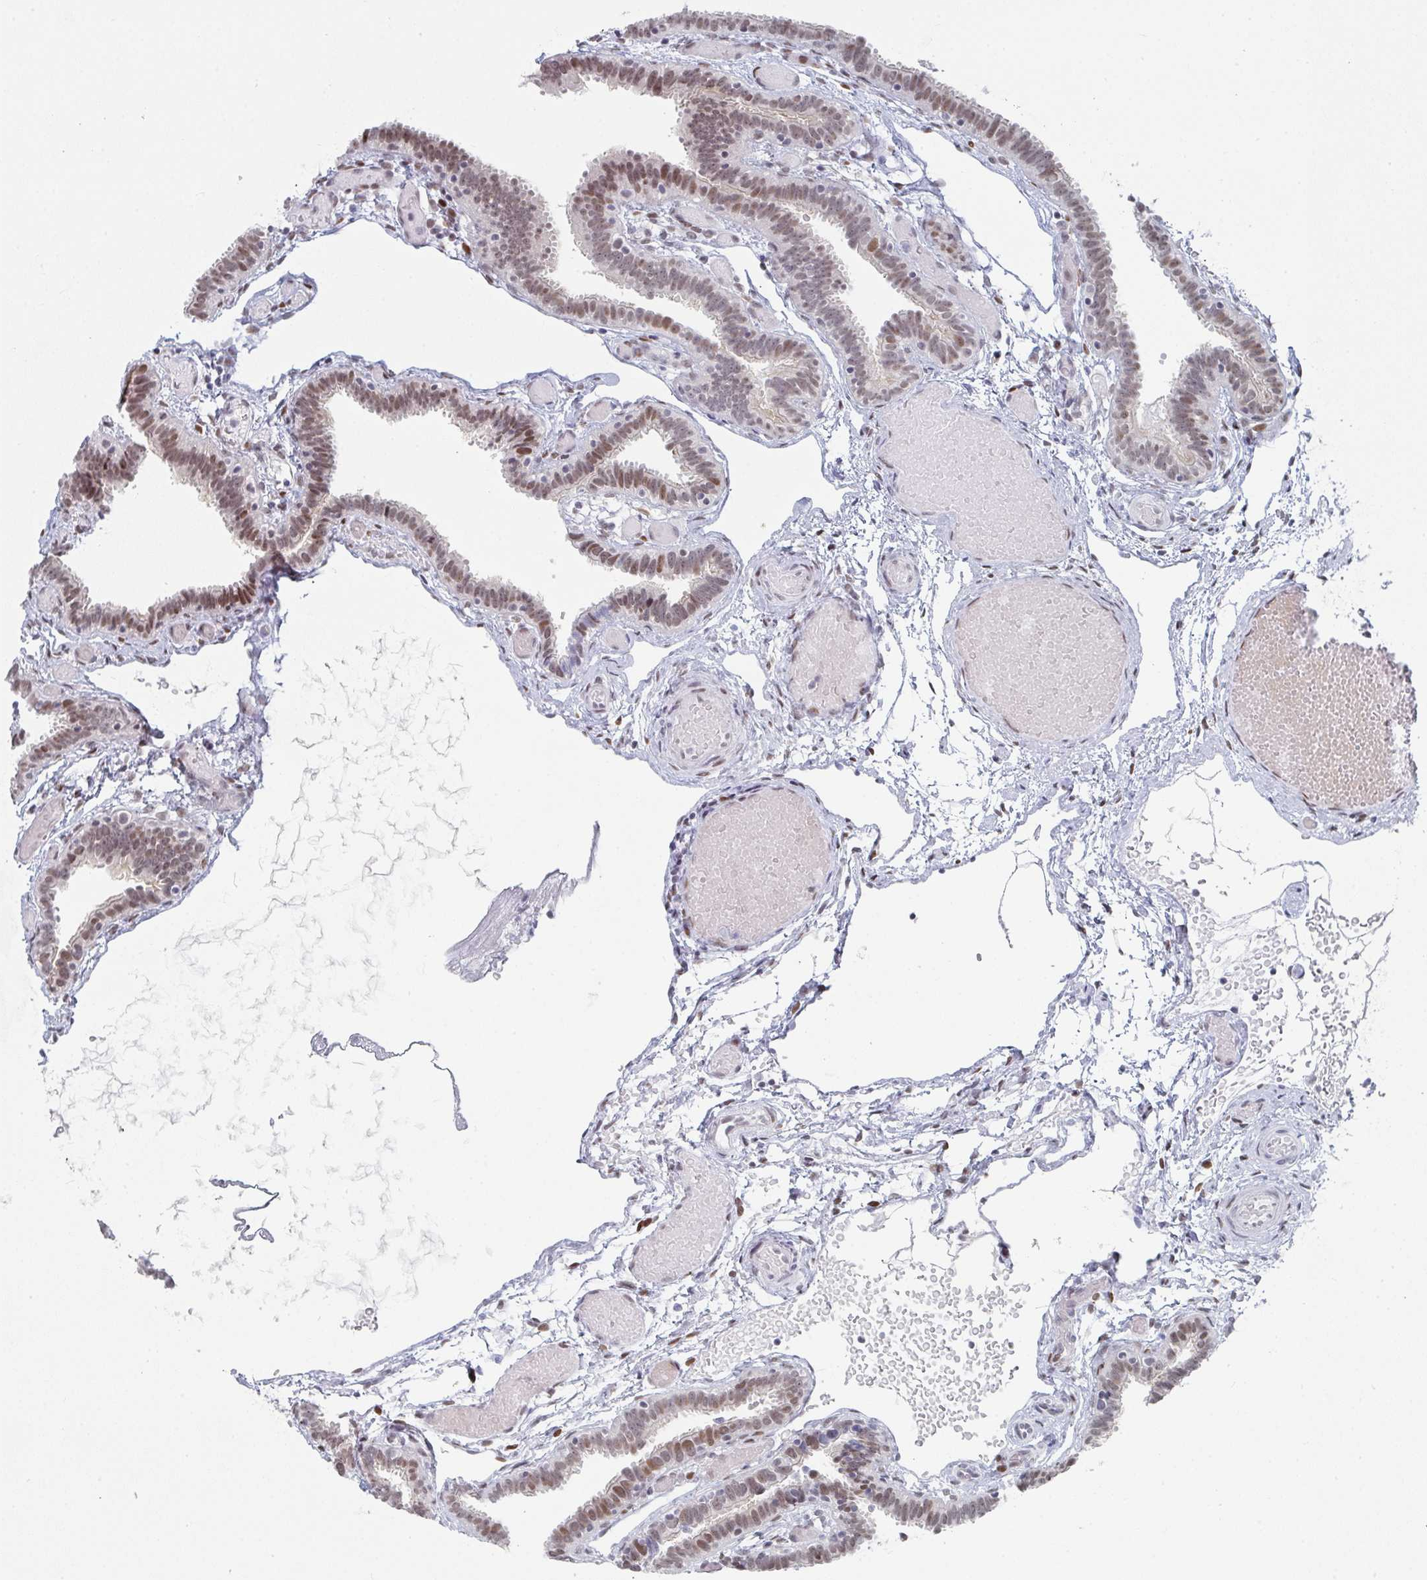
{"staining": {"intensity": "moderate", "quantity": "25%-75%", "location": "nuclear"}, "tissue": "fallopian tube", "cell_type": "Glandular cells", "image_type": "normal", "snomed": [{"axis": "morphology", "description": "Normal tissue, NOS"}, {"axis": "topography", "description": "Fallopian tube"}], "caption": "About 25%-75% of glandular cells in benign fallopian tube show moderate nuclear protein positivity as visualized by brown immunohistochemical staining.", "gene": "POU2AF2", "patient": {"sex": "female", "age": 37}}